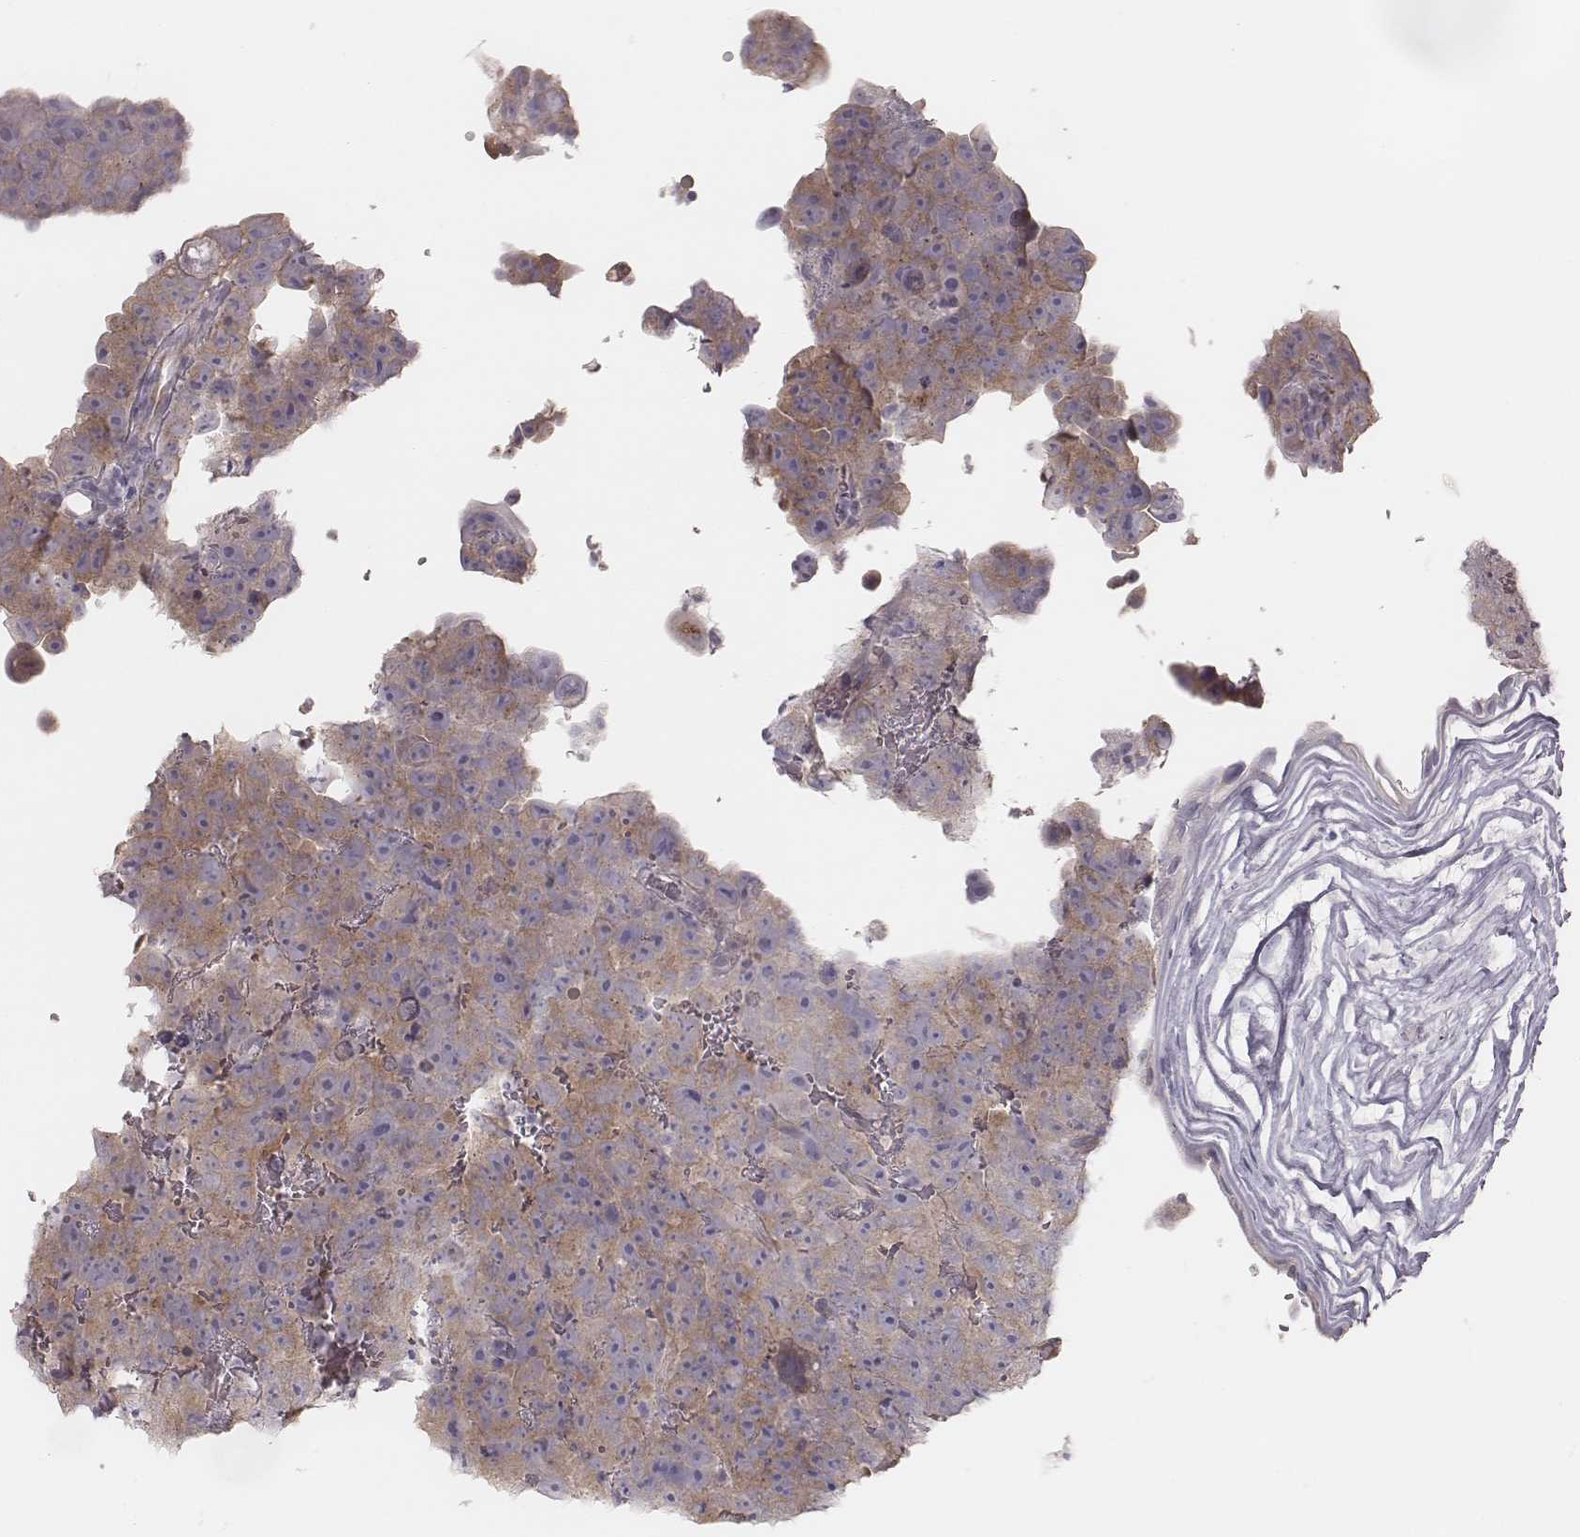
{"staining": {"intensity": "weak", "quantity": ">75%", "location": "cytoplasmic/membranous"}, "tissue": "testis cancer", "cell_type": "Tumor cells", "image_type": "cancer", "snomed": [{"axis": "morphology", "description": "Normal tissue, NOS"}, {"axis": "morphology", "description": "Carcinoma, Embryonal, NOS"}, {"axis": "topography", "description": "Testis"}, {"axis": "topography", "description": "Epididymis"}], "caption": "Testis cancer (embryonal carcinoma) stained for a protein (brown) reveals weak cytoplasmic/membranous positive staining in about >75% of tumor cells.", "gene": "KIF5C", "patient": {"sex": "male", "age": 24}}